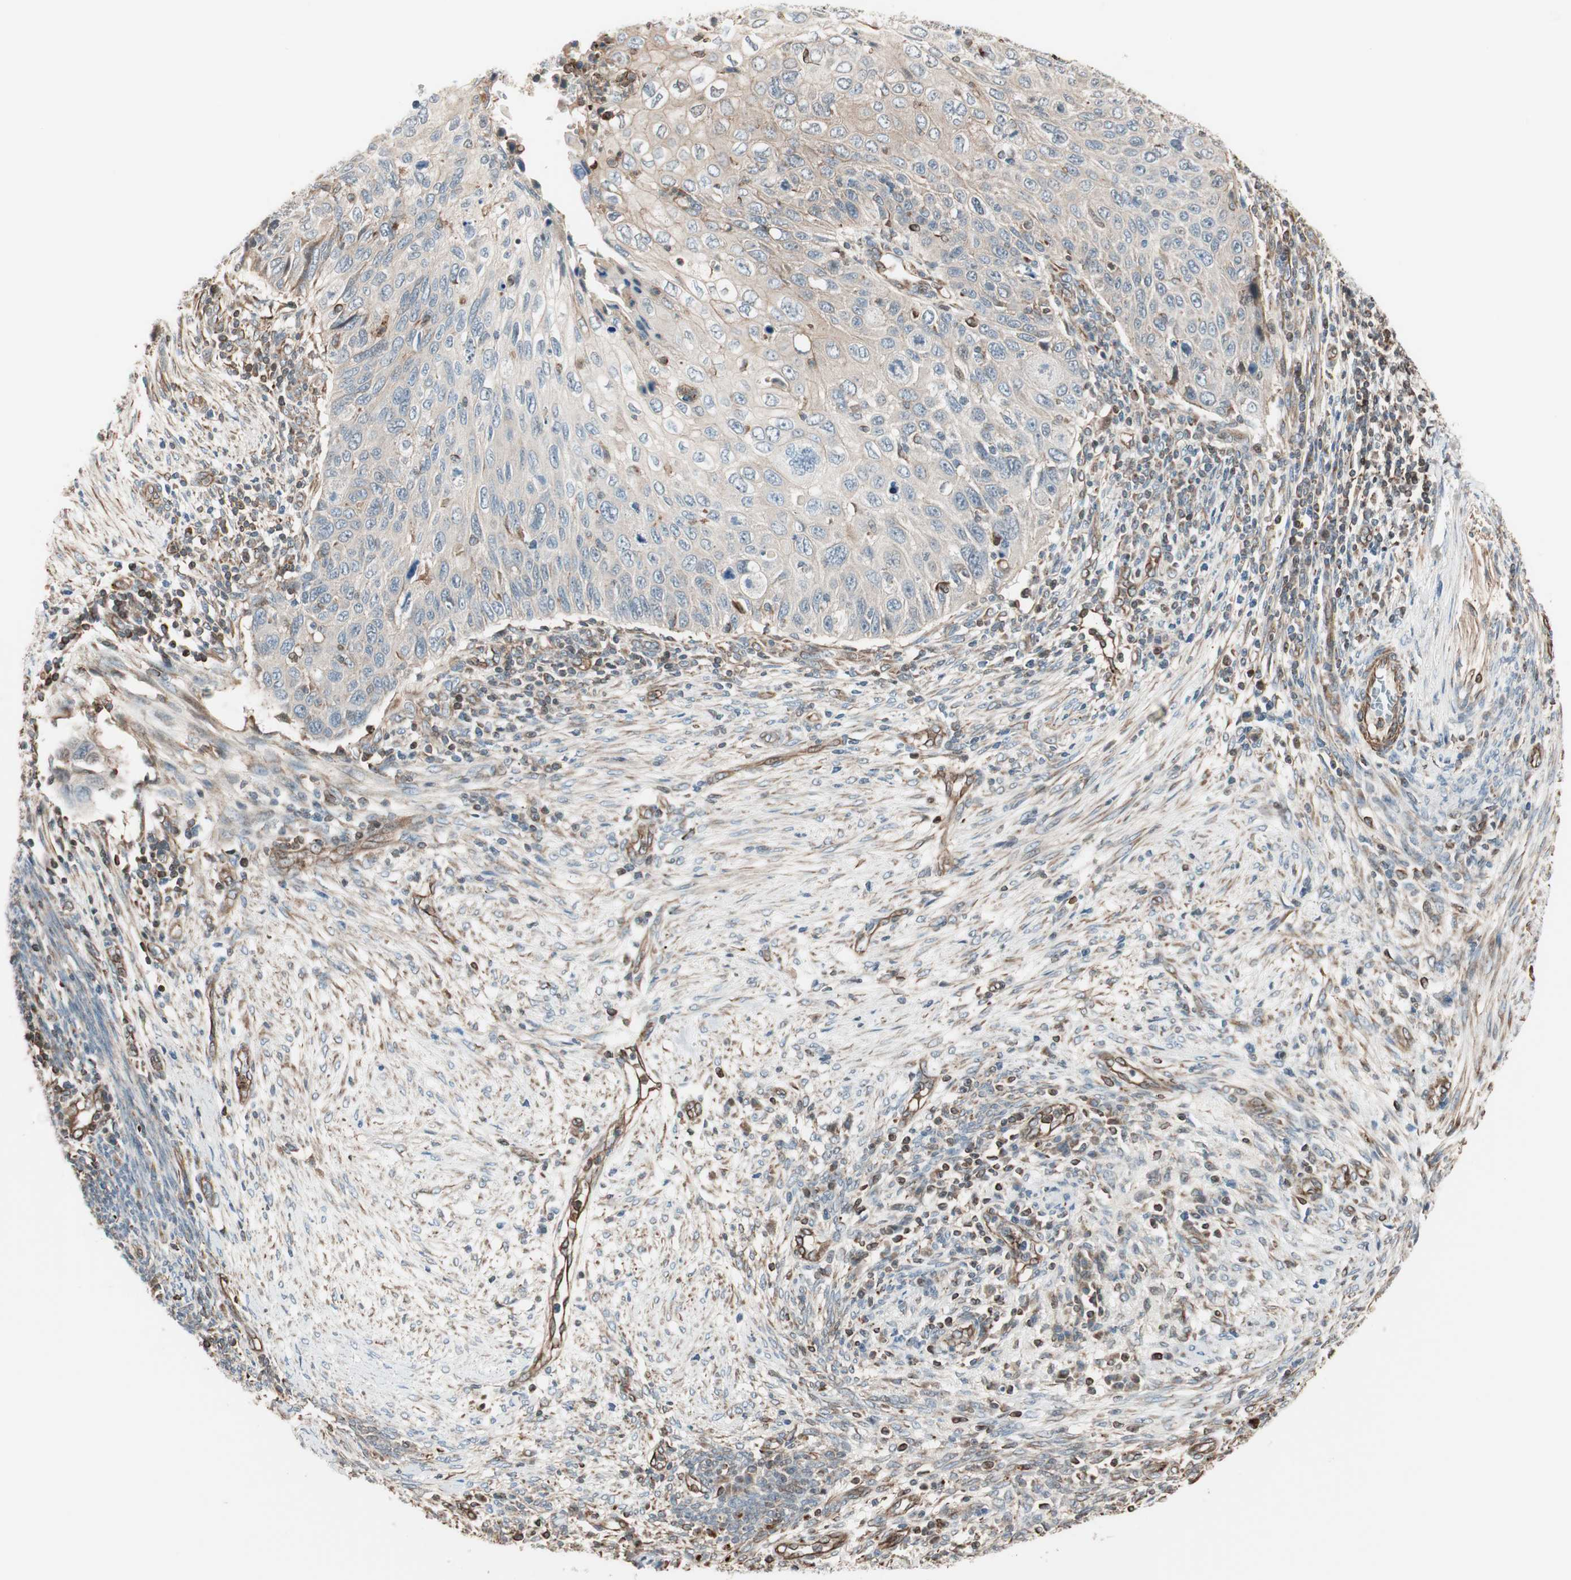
{"staining": {"intensity": "weak", "quantity": "25%-75%", "location": "cytoplasmic/membranous"}, "tissue": "cervical cancer", "cell_type": "Tumor cells", "image_type": "cancer", "snomed": [{"axis": "morphology", "description": "Squamous cell carcinoma, NOS"}, {"axis": "topography", "description": "Cervix"}], "caption": "There is low levels of weak cytoplasmic/membranous positivity in tumor cells of cervical cancer, as demonstrated by immunohistochemical staining (brown color).", "gene": "MAD2L2", "patient": {"sex": "female", "age": 70}}